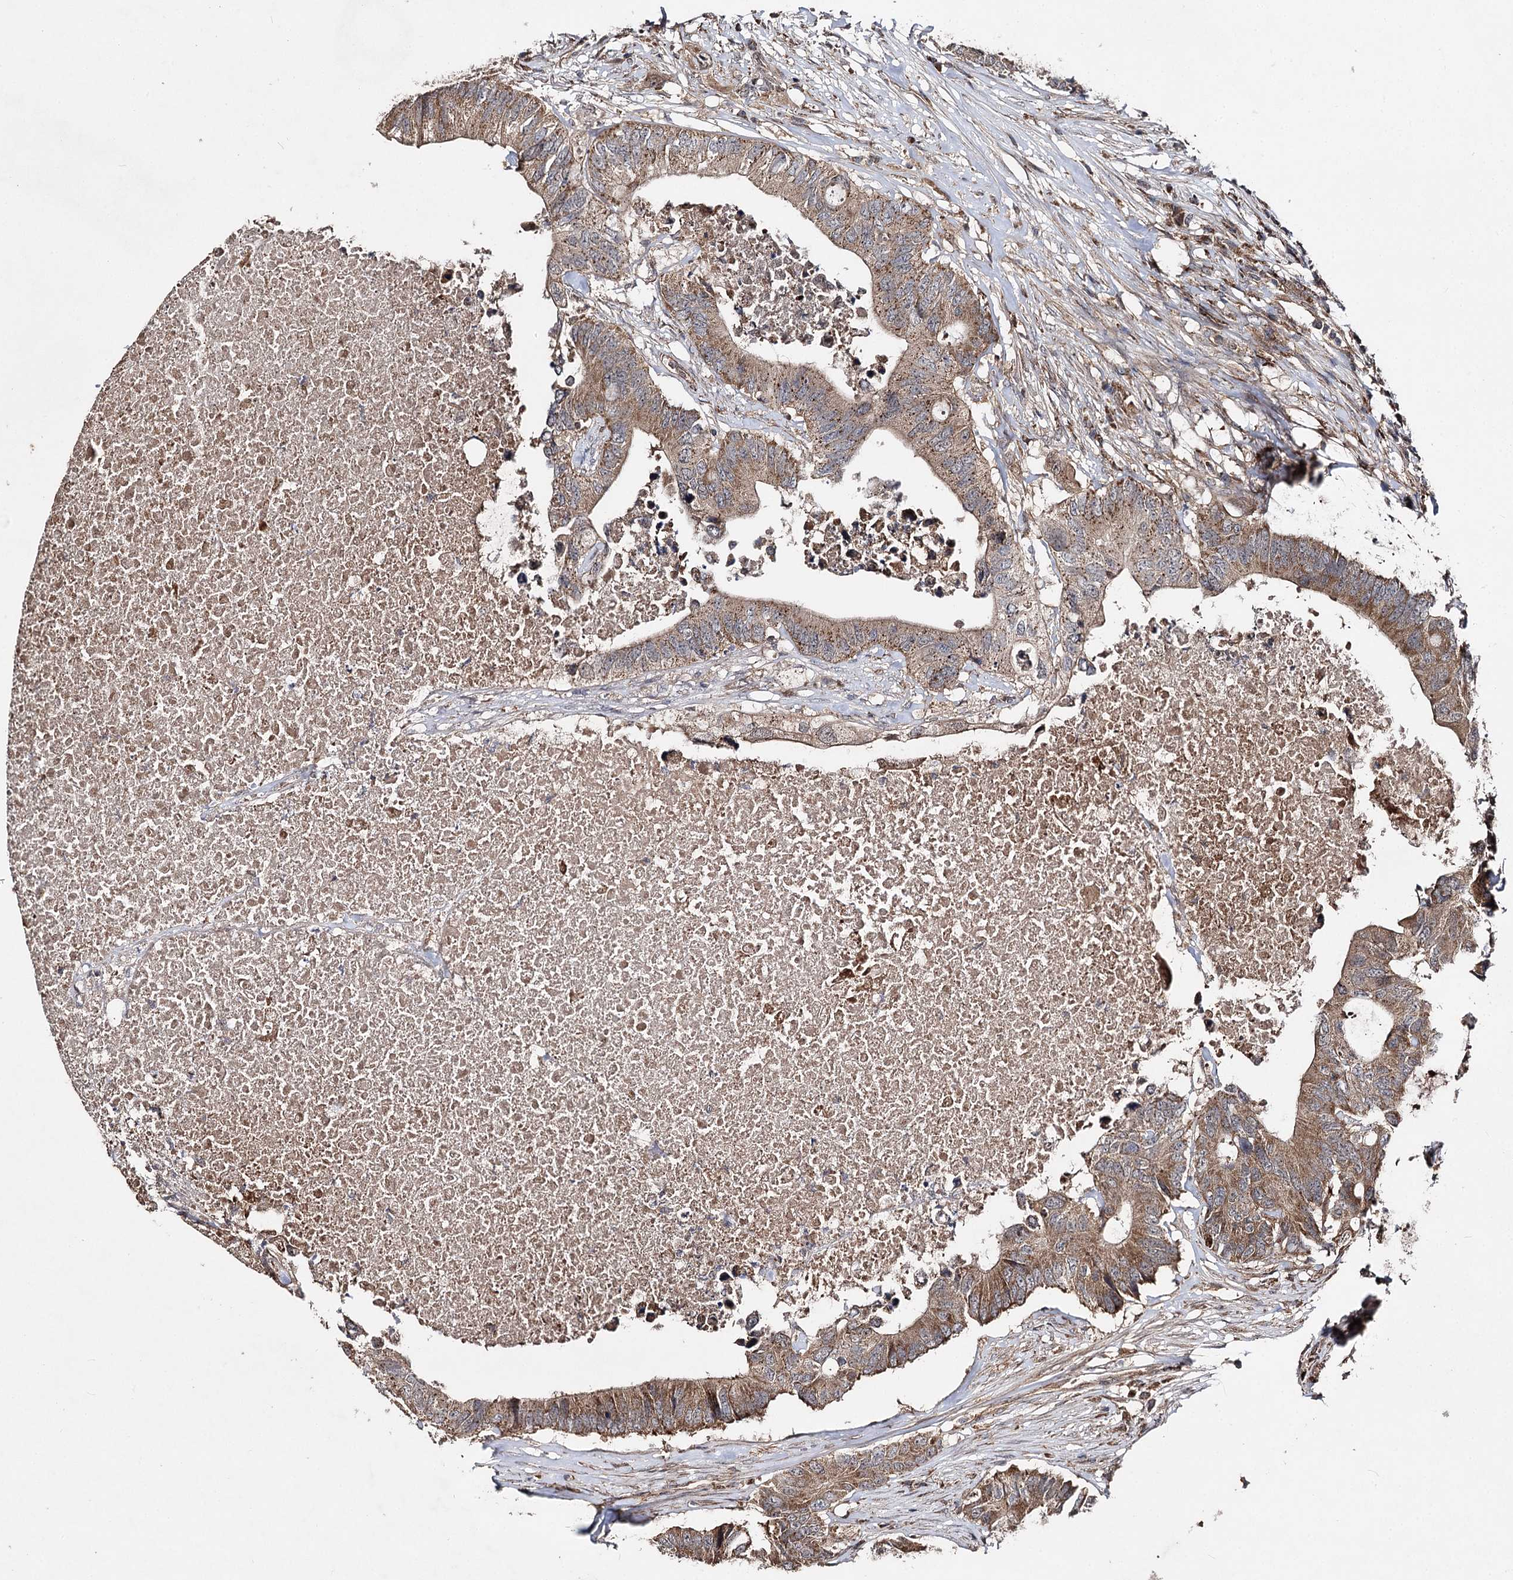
{"staining": {"intensity": "moderate", "quantity": ">75%", "location": "cytoplasmic/membranous"}, "tissue": "colorectal cancer", "cell_type": "Tumor cells", "image_type": "cancer", "snomed": [{"axis": "morphology", "description": "Adenocarcinoma, NOS"}, {"axis": "topography", "description": "Colon"}], "caption": "Immunohistochemical staining of colorectal adenocarcinoma exhibits moderate cytoplasmic/membranous protein expression in approximately >75% of tumor cells. (brown staining indicates protein expression, while blue staining denotes nuclei).", "gene": "MINDY3", "patient": {"sex": "male", "age": 71}}